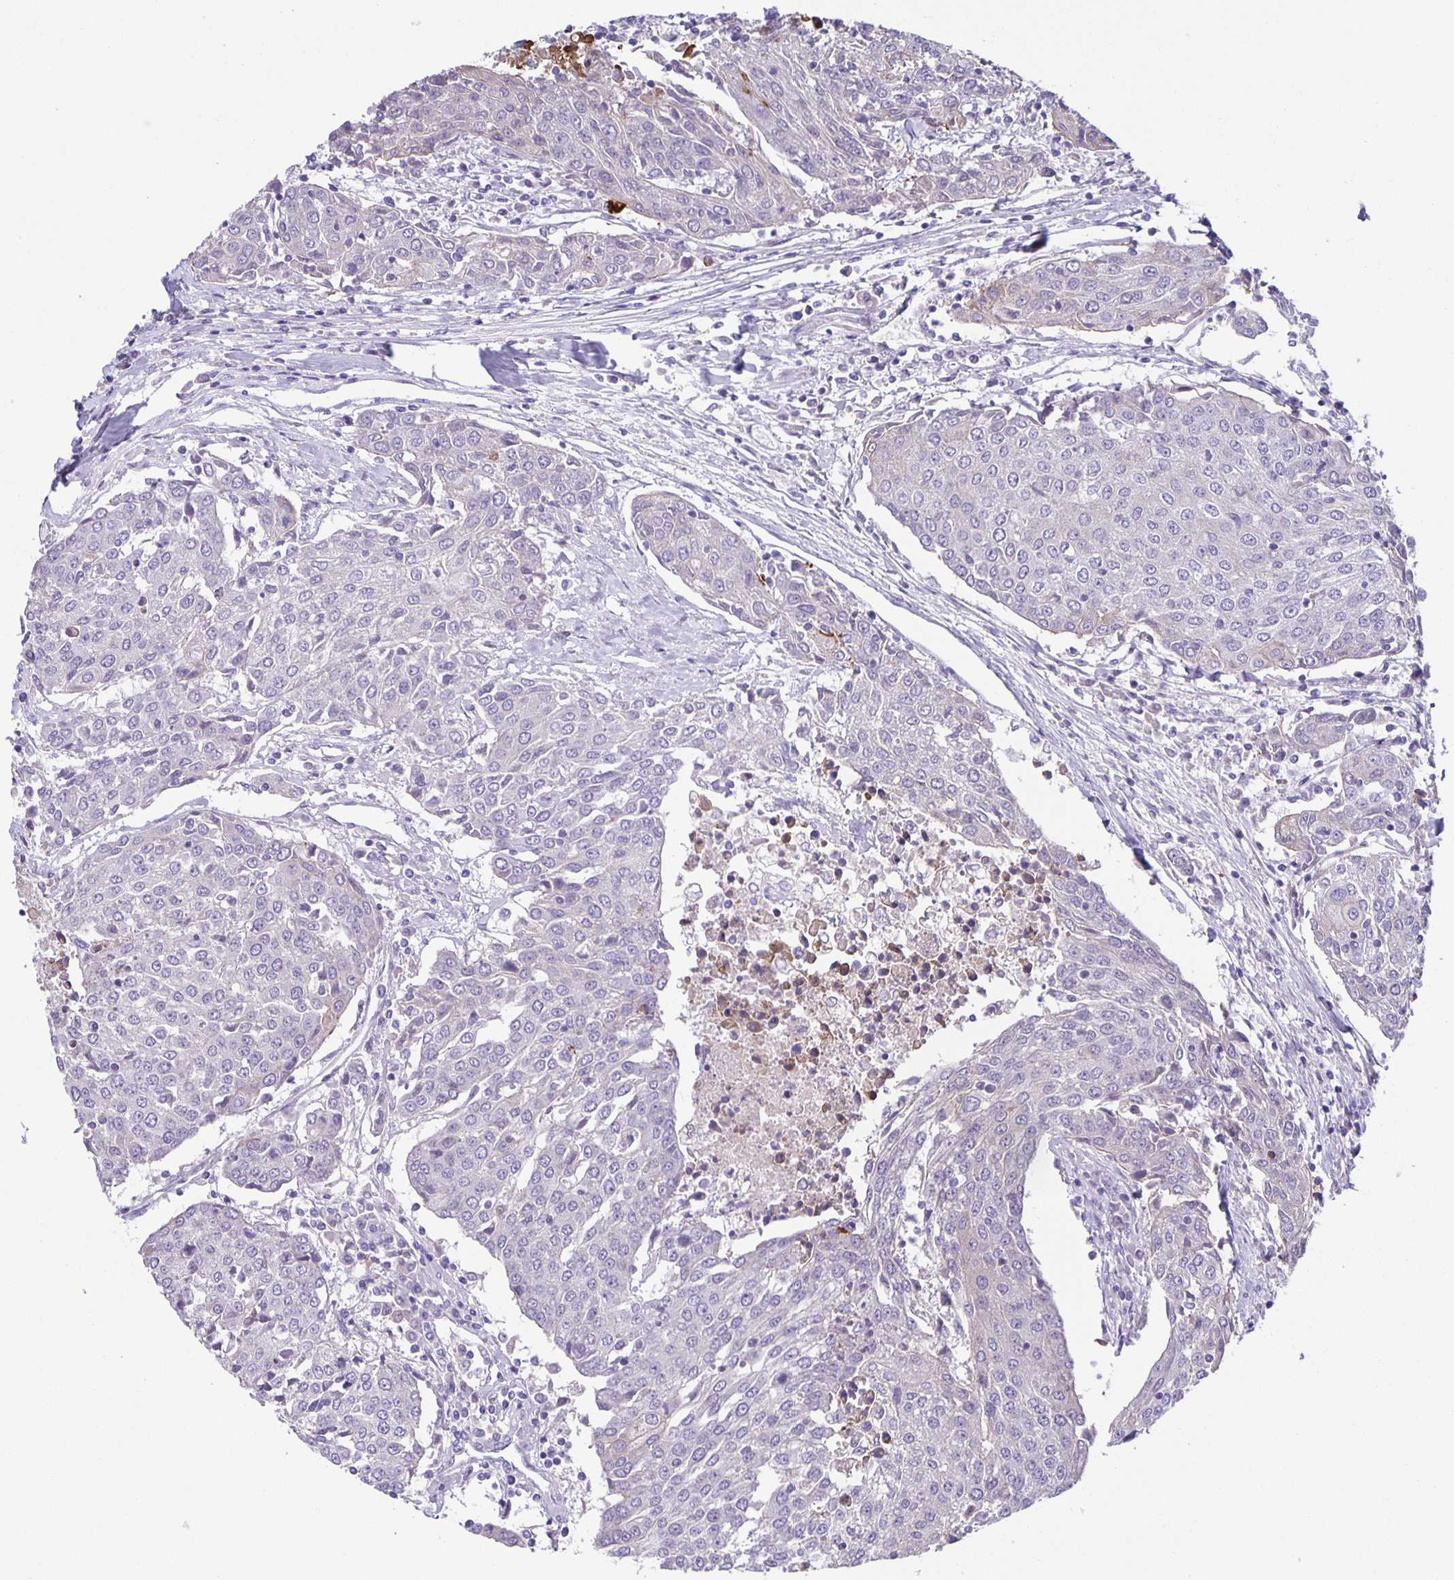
{"staining": {"intensity": "negative", "quantity": "none", "location": "none"}, "tissue": "urothelial cancer", "cell_type": "Tumor cells", "image_type": "cancer", "snomed": [{"axis": "morphology", "description": "Urothelial carcinoma, High grade"}, {"axis": "topography", "description": "Urinary bladder"}], "caption": "Tumor cells show no significant positivity in urothelial cancer.", "gene": "PTPN3", "patient": {"sex": "female", "age": 85}}